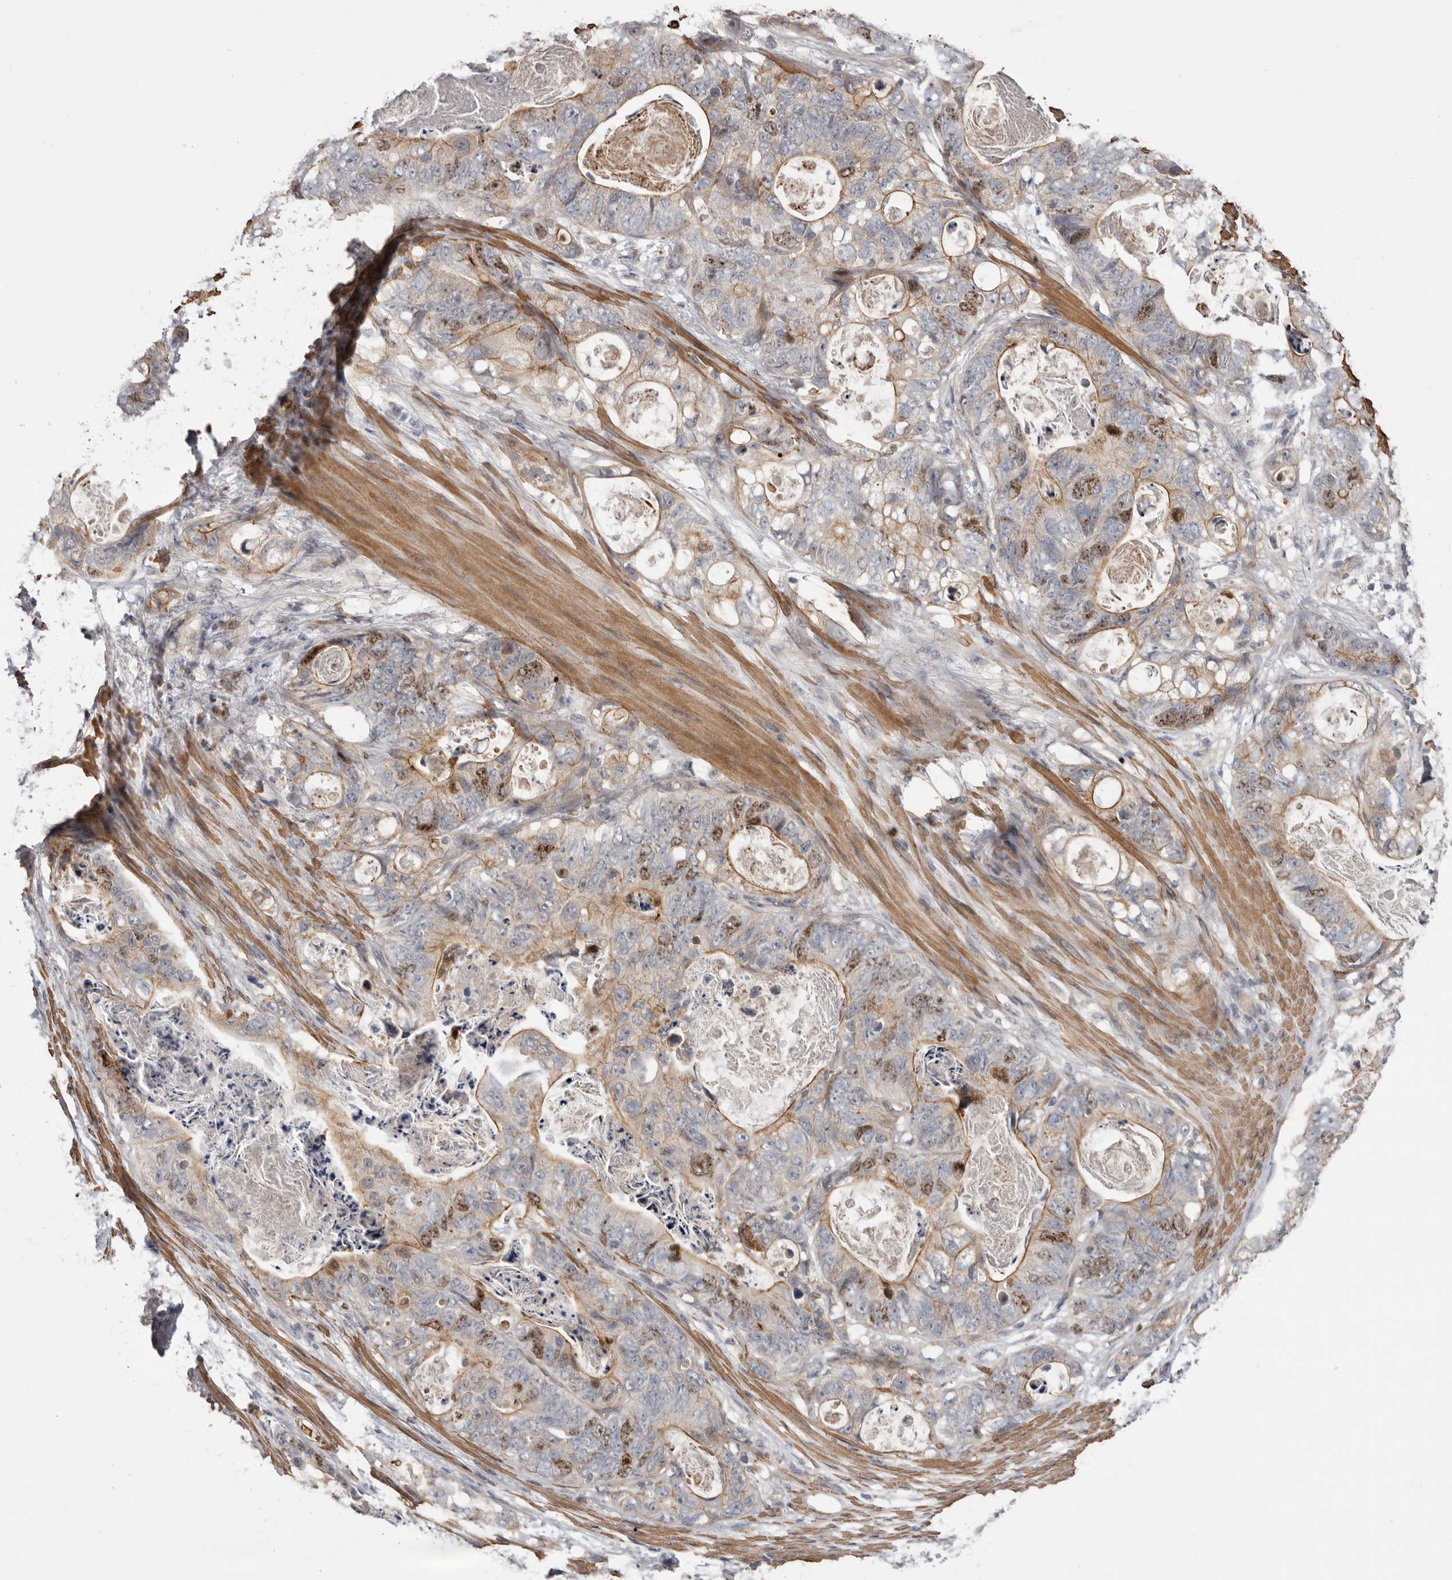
{"staining": {"intensity": "moderate", "quantity": "25%-75%", "location": "cytoplasmic/membranous,nuclear"}, "tissue": "stomach cancer", "cell_type": "Tumor cells", "image_type": "cancer", "snomed": [{"axis": "morphology", "description": "Normal tissue, NOS"}, {"axis": "morphology", "description": "Adenocarcinoma, NOS"}, {"axis": "topography", "description": "Stomach"}], "caption": "Tumor cells demonstrate moderate cytoplasmic/membranous and nuclear staining in about 25%-75% of cells in adenocarcinoma (stomach). The protein is shown in brown color, while the nuclei are stained blue.", "gene": "CDCA8", "patient": {"sex": "female", "age": 89}}